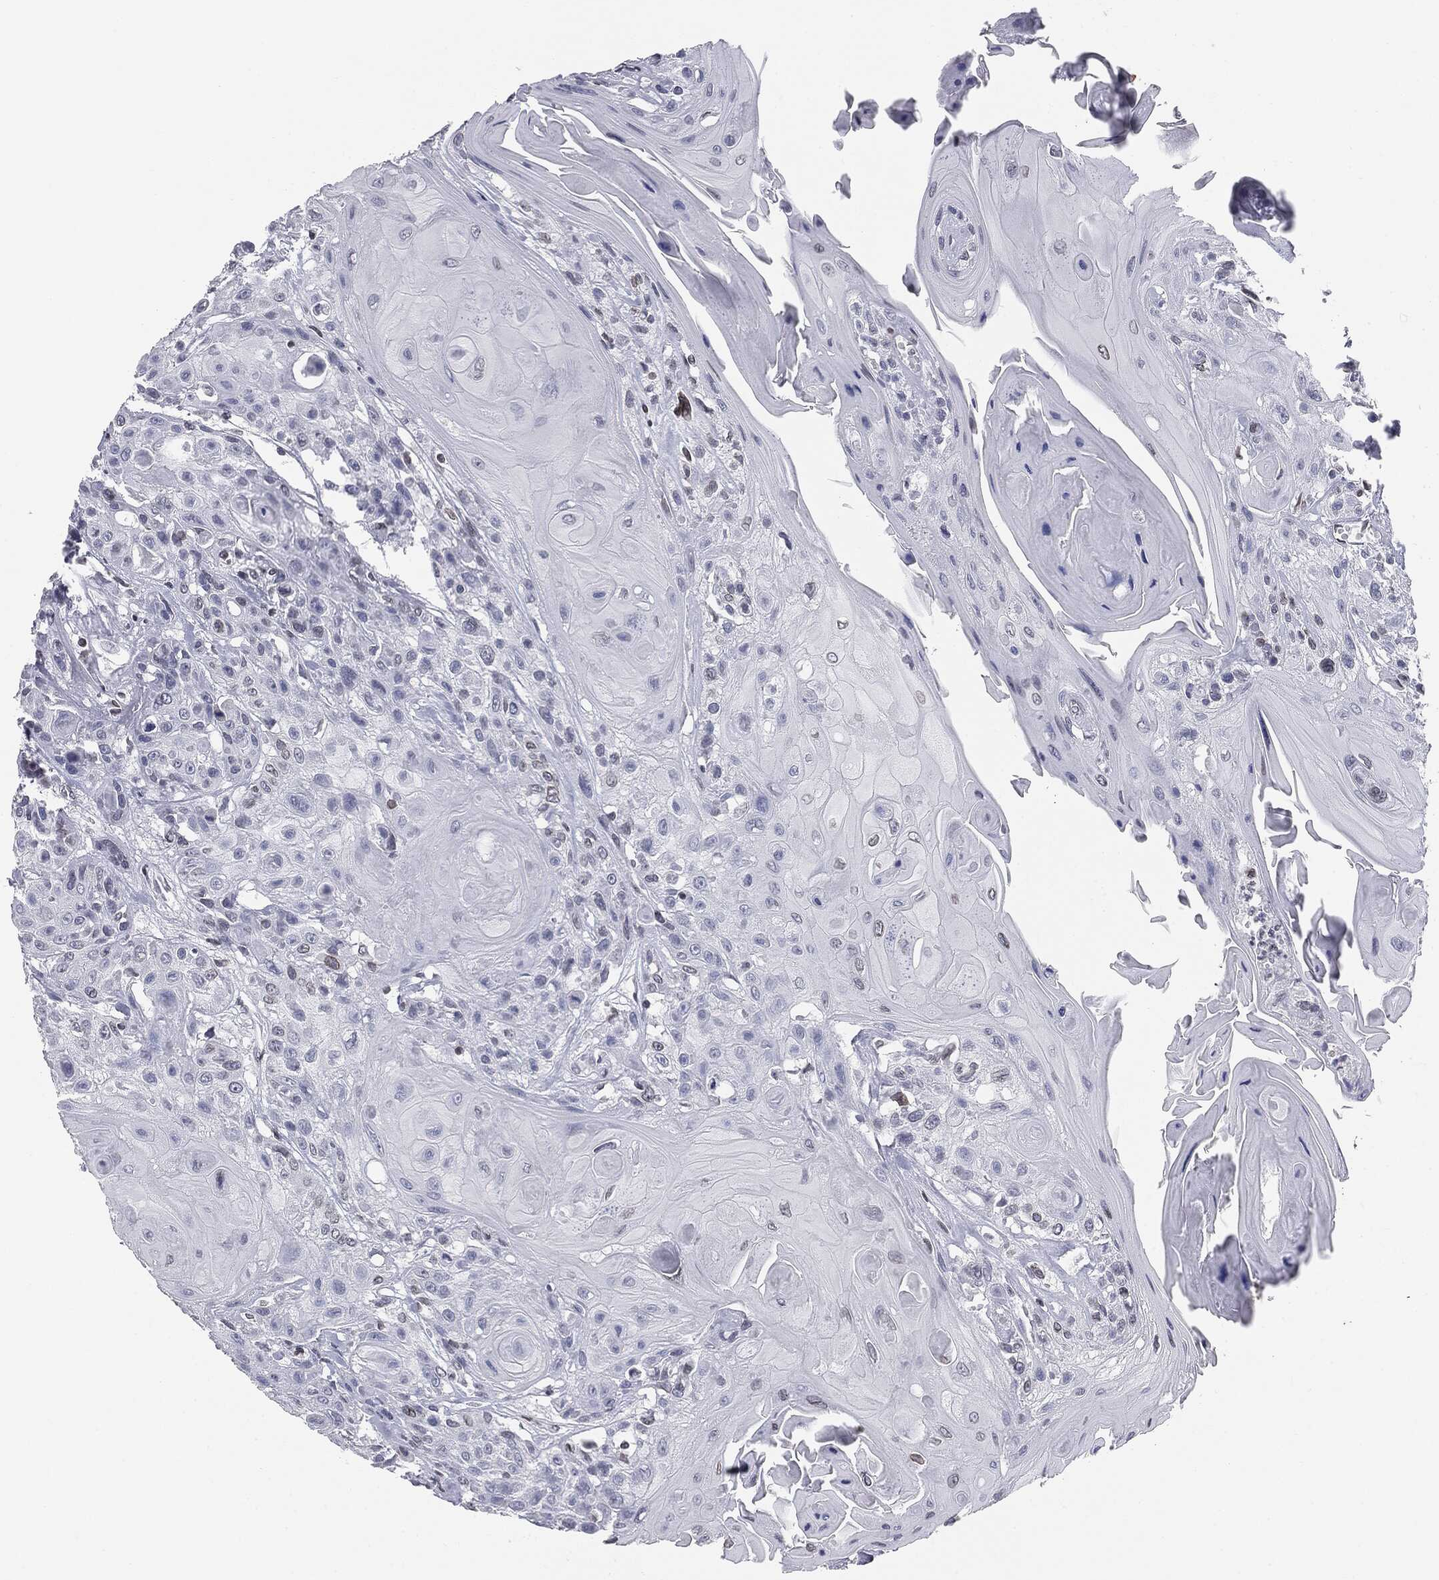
{"staining": {"intensity": "negative", "quantity": "none", "location": "none"}, "tissue": "head and neck cancer", "cell_type": "Tumor cells", "image_type": "cancer", "snomed": [{"axis": "morphology", "description": "Squamous cell carcinoma, NOS"}, {"axis": "topography", "description": "Head-Neck"}], "caption": "There is no significant expression in tumor cells of squamous cell carcinoma (head and neck).", "gene": "ALDOB", "patient": {"sex": "female", "age": 59}}